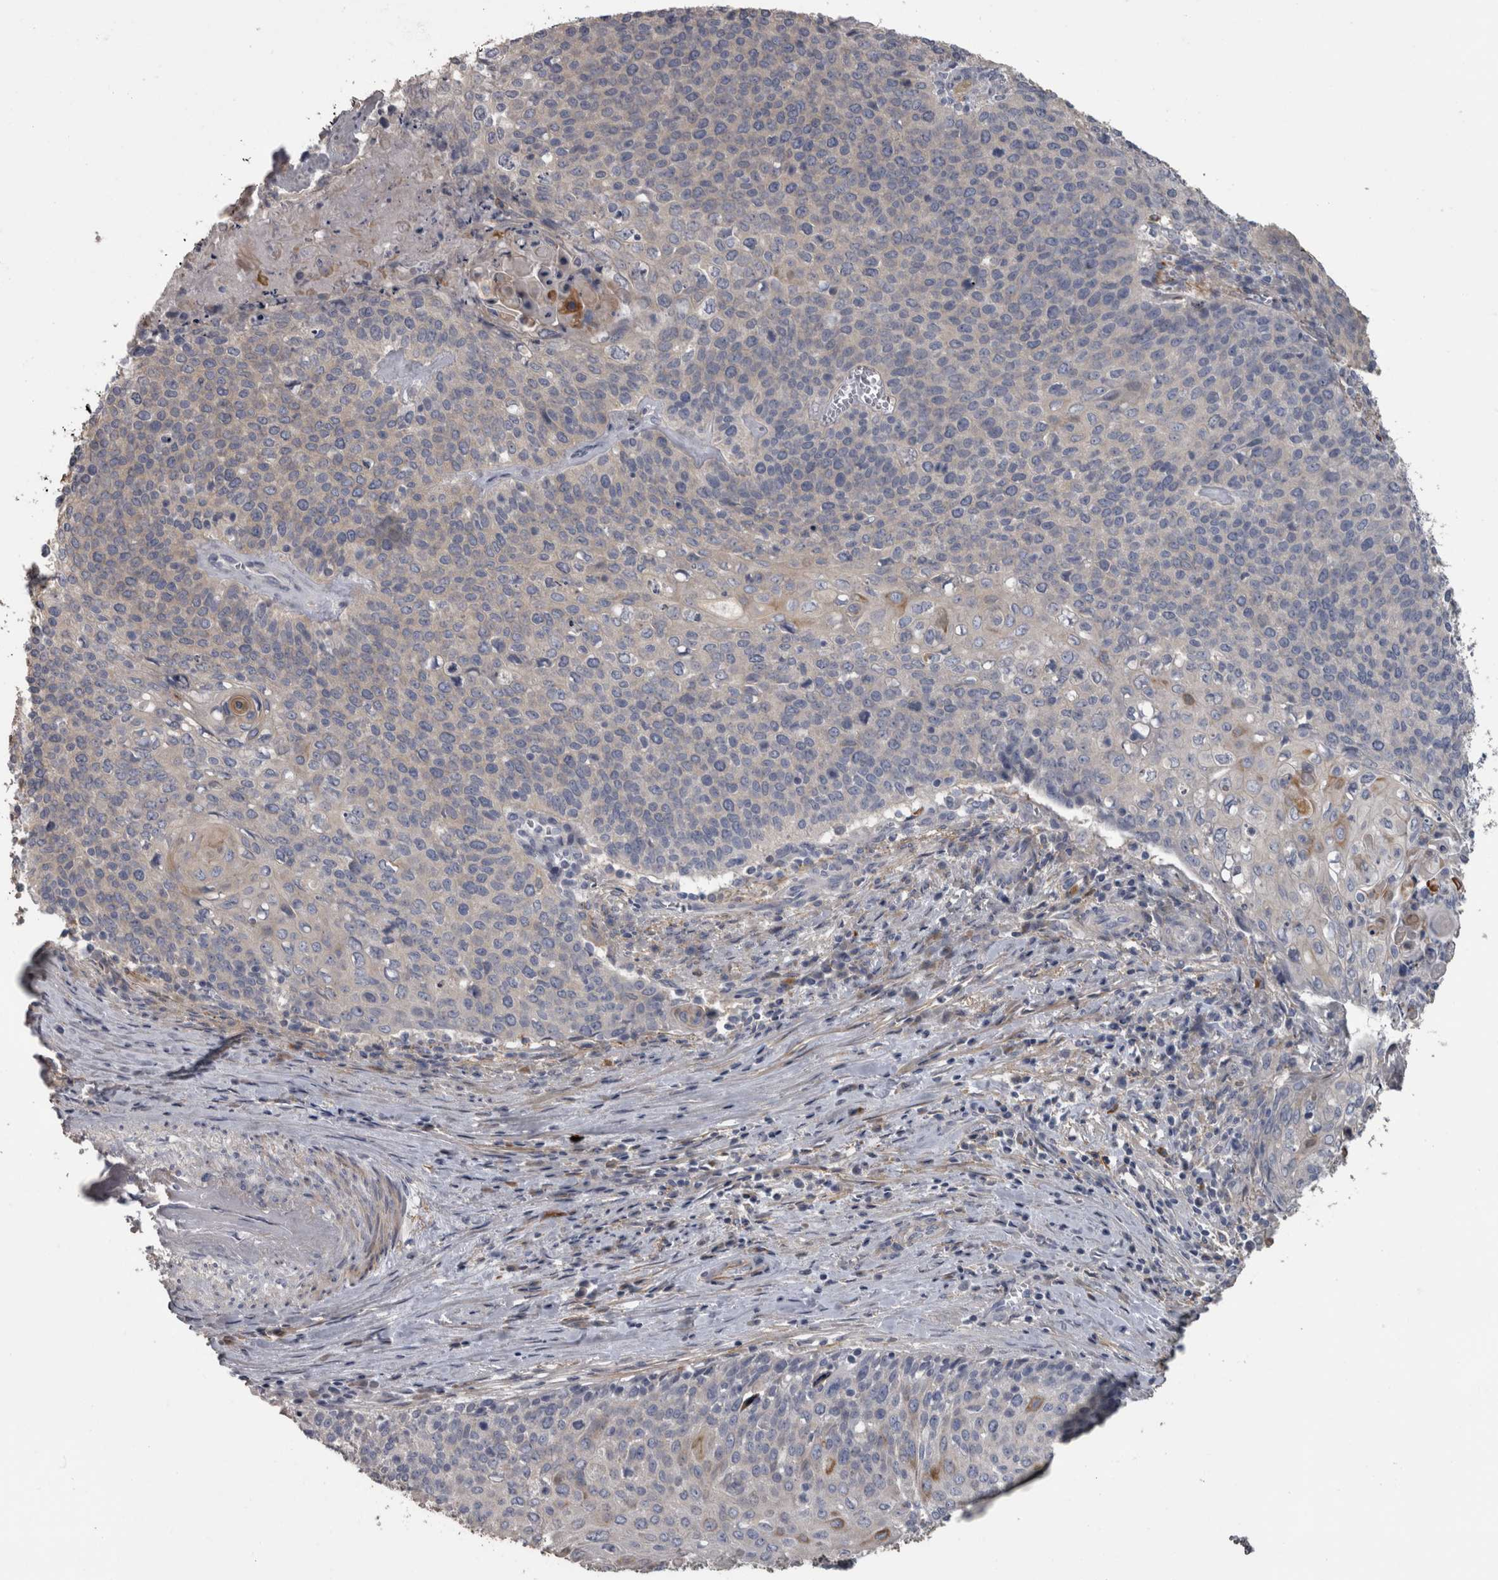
{"staining": {"intensity": "moderate", "quantity": "<25%", "location": "cytoplasmic/membranous"}, "tissue": "cervical cancer", "cell_type": "Tumor cells", "image_type": "cancer", "snomed": [{"axis": "morphology", "description": "Squamous cell carcinoma, NOS"}, {"axis": "topography", "description": "Cervix"}], "caption": "Immunohistochemistry photomicrograph of neoplastic tissue: human cervical cancer (squamous cell carcinoma) stained using IHC demonstrates low levels of moderate protein expression localized specifically in the cytoplasmic/membranous of tumor cells, appearing as a cytoplasmic/membranous brown color.", "gene": "EFEMP2", "patient": {"sex": "female", "age": 39}}